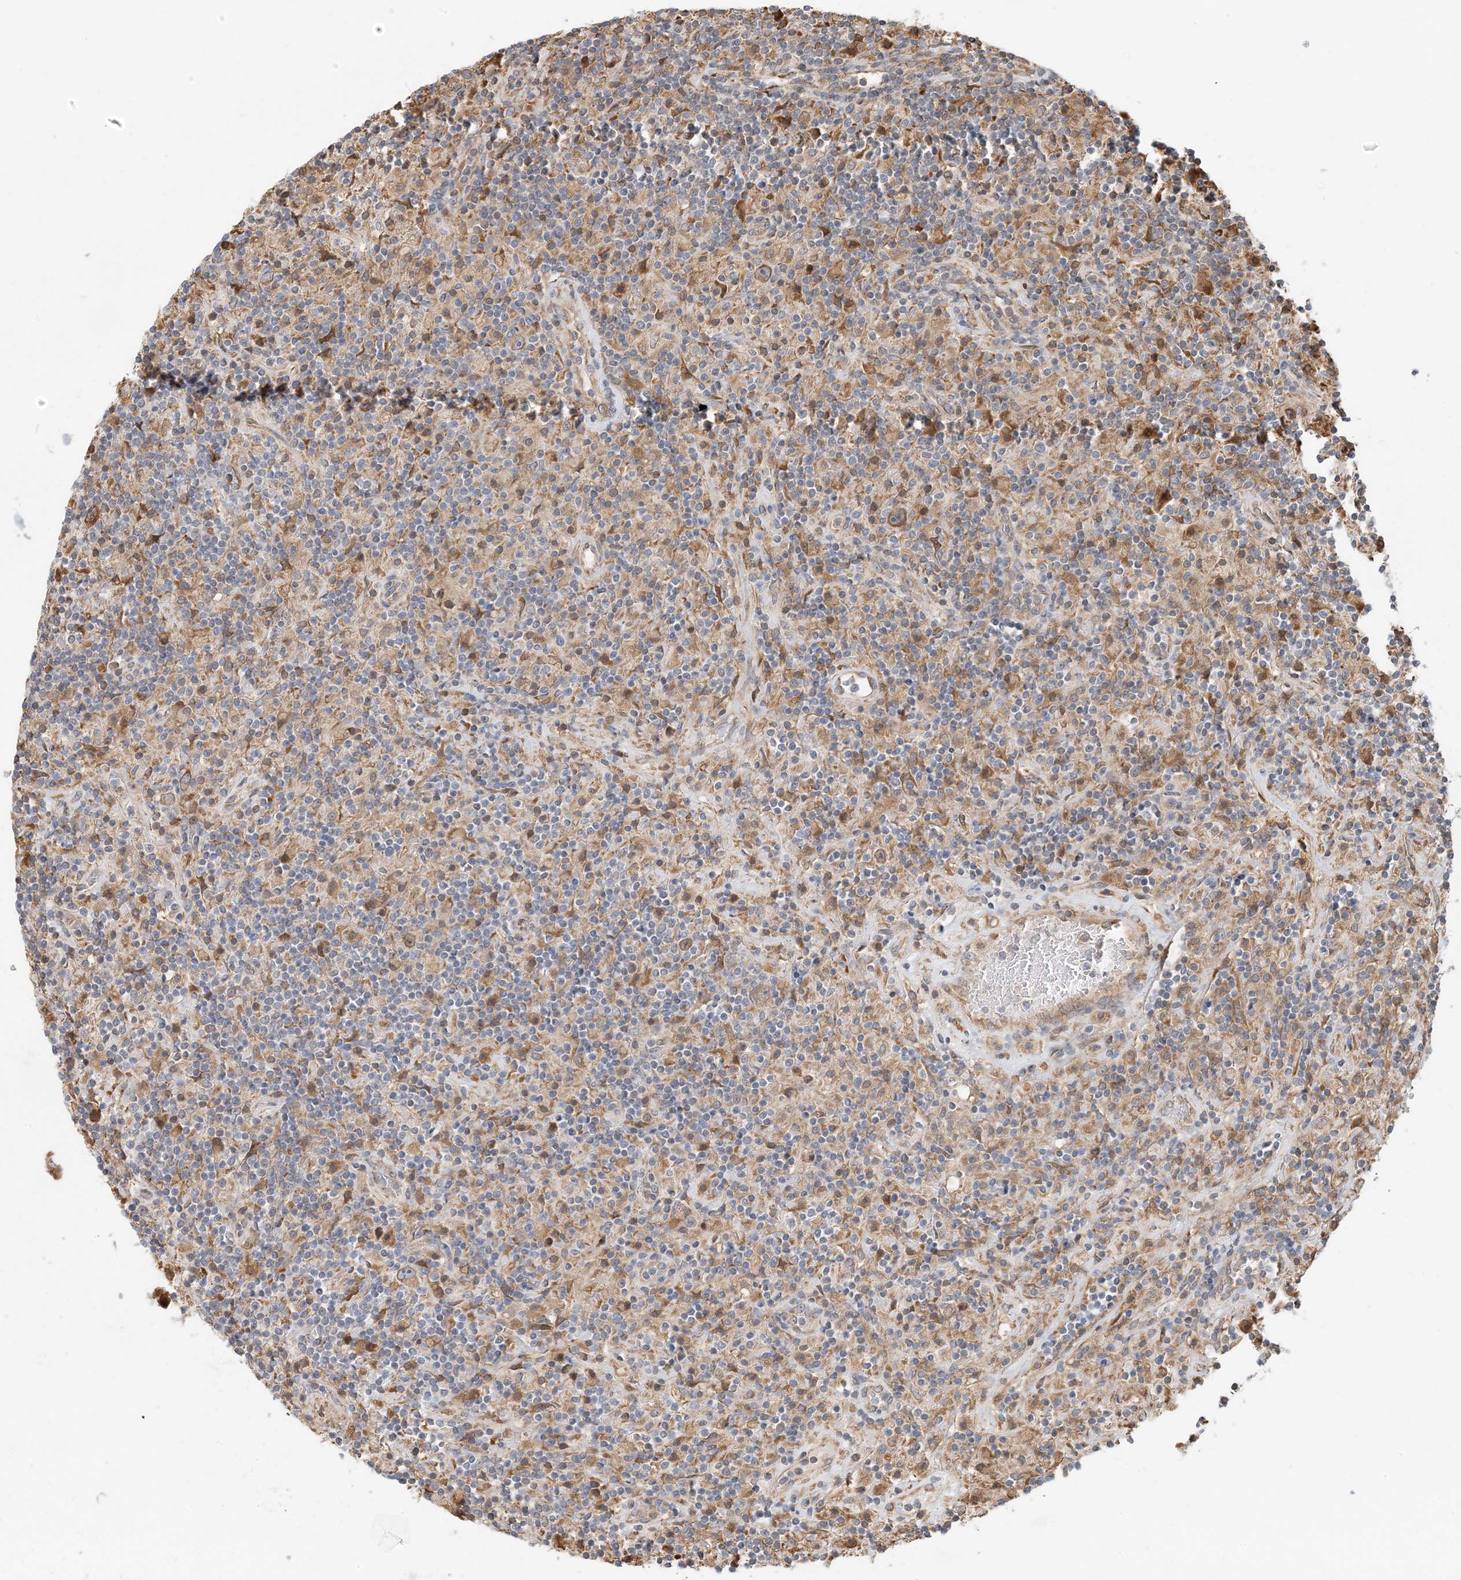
{"staining": {"intensity": "moderate", "quantity": ">75%", "location": "cytoplasmic/membranous"}, "tissue": "lymphoma", "cell_type": "Tumor cells", "image_type": "cancer", "snomed": [{"axis": "morphology", "description": "Hodgkin's disease, NOS"}, {"axis": "topography", "description": "Lymph node"}], "caption": "Immunohistochemistry (IHC) staining of Hodgkin's disease, which exhibits medium levels of moderate cytoplasmic/membranous positivity in about >75% of tumor cells indicating moderate cytoplasmic/membranous protein positivity. The staining was performed using DAB (brown) for protein detection and nuclei were counterstained in hematoxylin (blue).", "gene": "HNMT", "patient": {"sex": "male", "age": 70}}